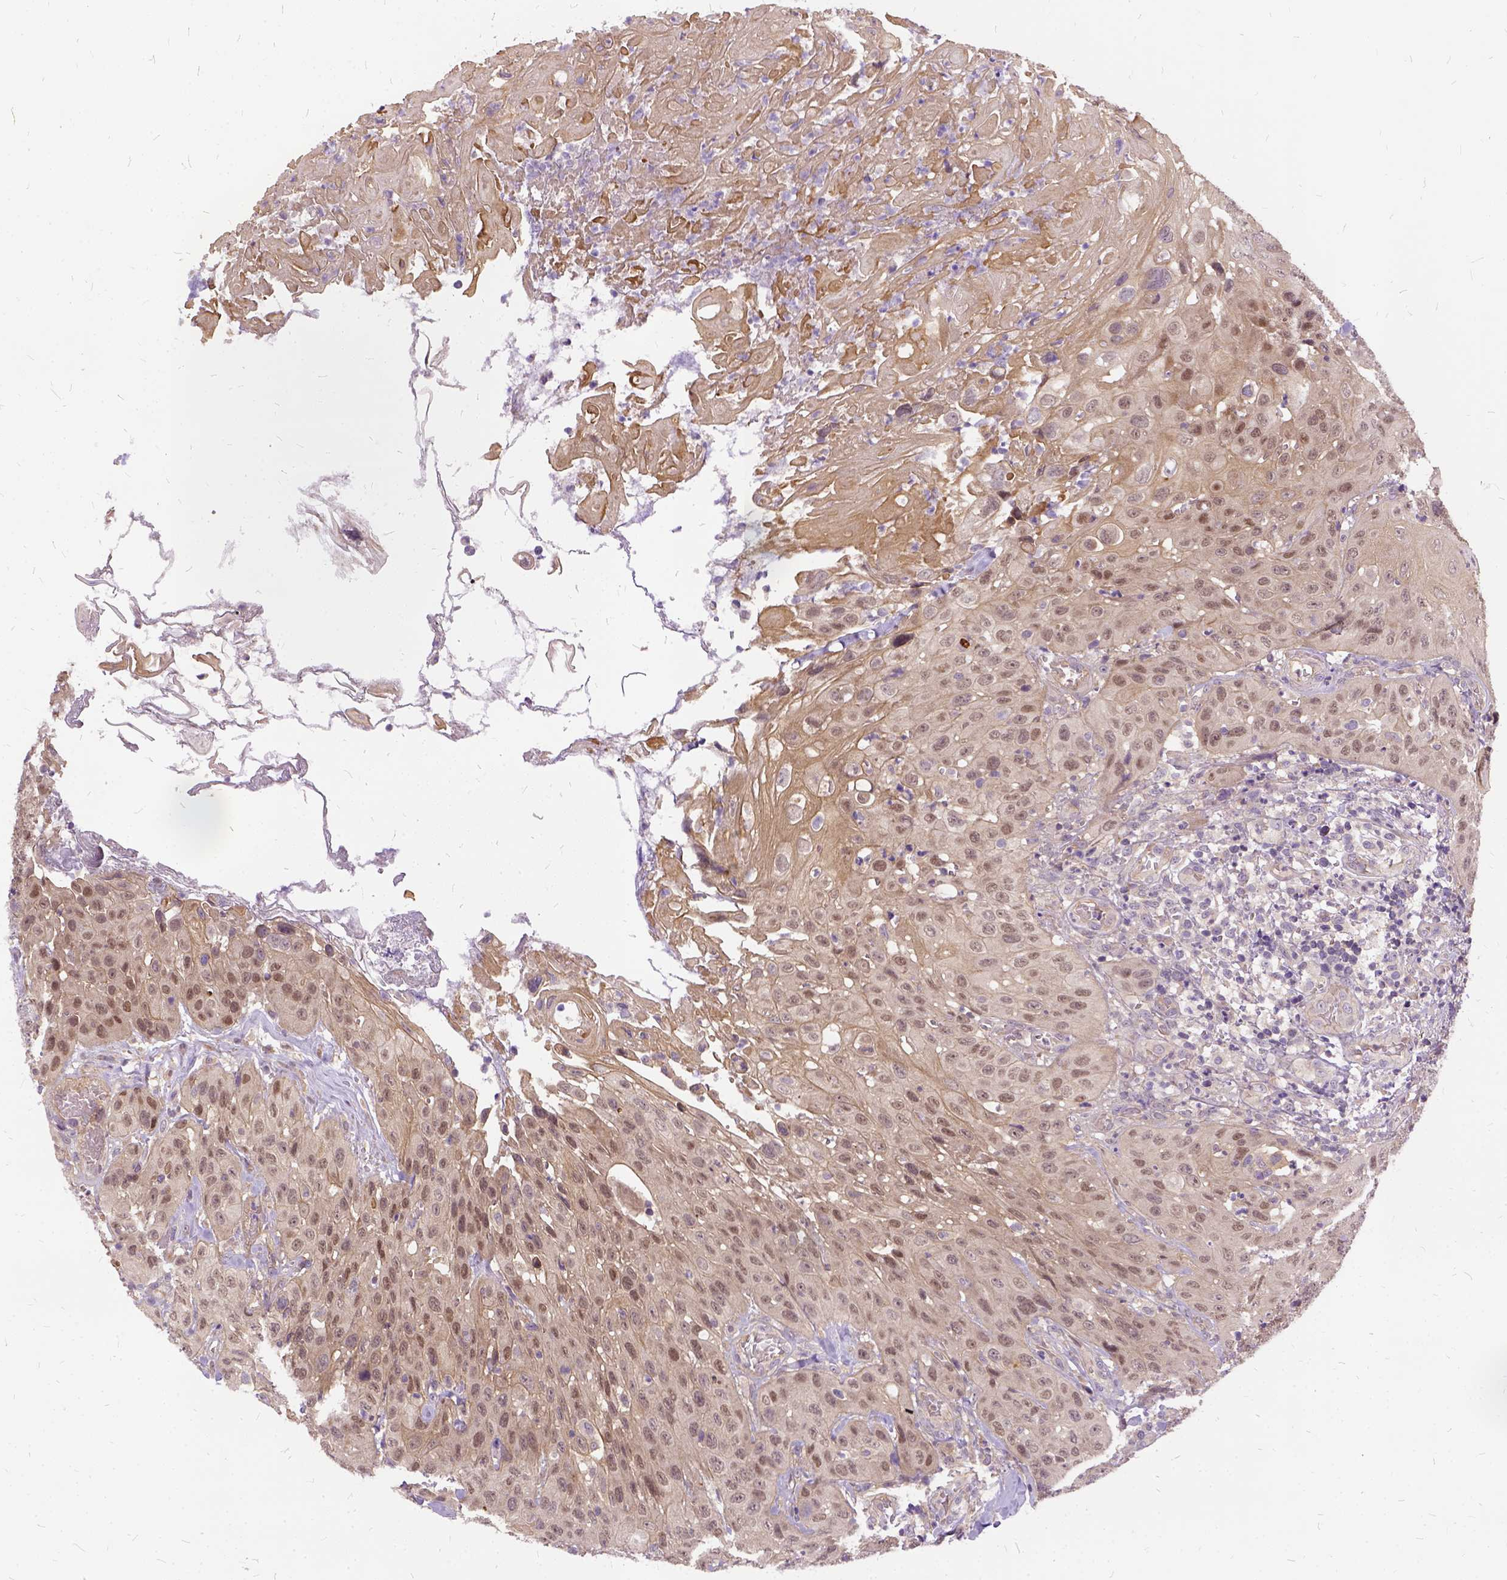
{"staining": {"intensity": "weak", "quantity": "25%-75%", "location": "cytoplasmic/membranous,nuclear"}, "tissue": "head and neck cancer", "cell_type": "Tumor cells", "image_type": "cancer", "snomed": [{"axis": "morphology", "description": "Normal tissue, NOS"}, {"axis": "morphology", "description": "Squamous cell carcinoma, NOS"}, {"axis": "topography", "description": "Oral tissue"}, {"axis": "topography", "description": "Tounge, NOS"}, {"axis": "topography", "description": "Head-Neck"}], "caption": "Human head and neck cancer stained with a protein marker exhibits weak staining in tumor cells.", "gene": "ILRUN", "patient": {"sex": "male", "age": 62}}